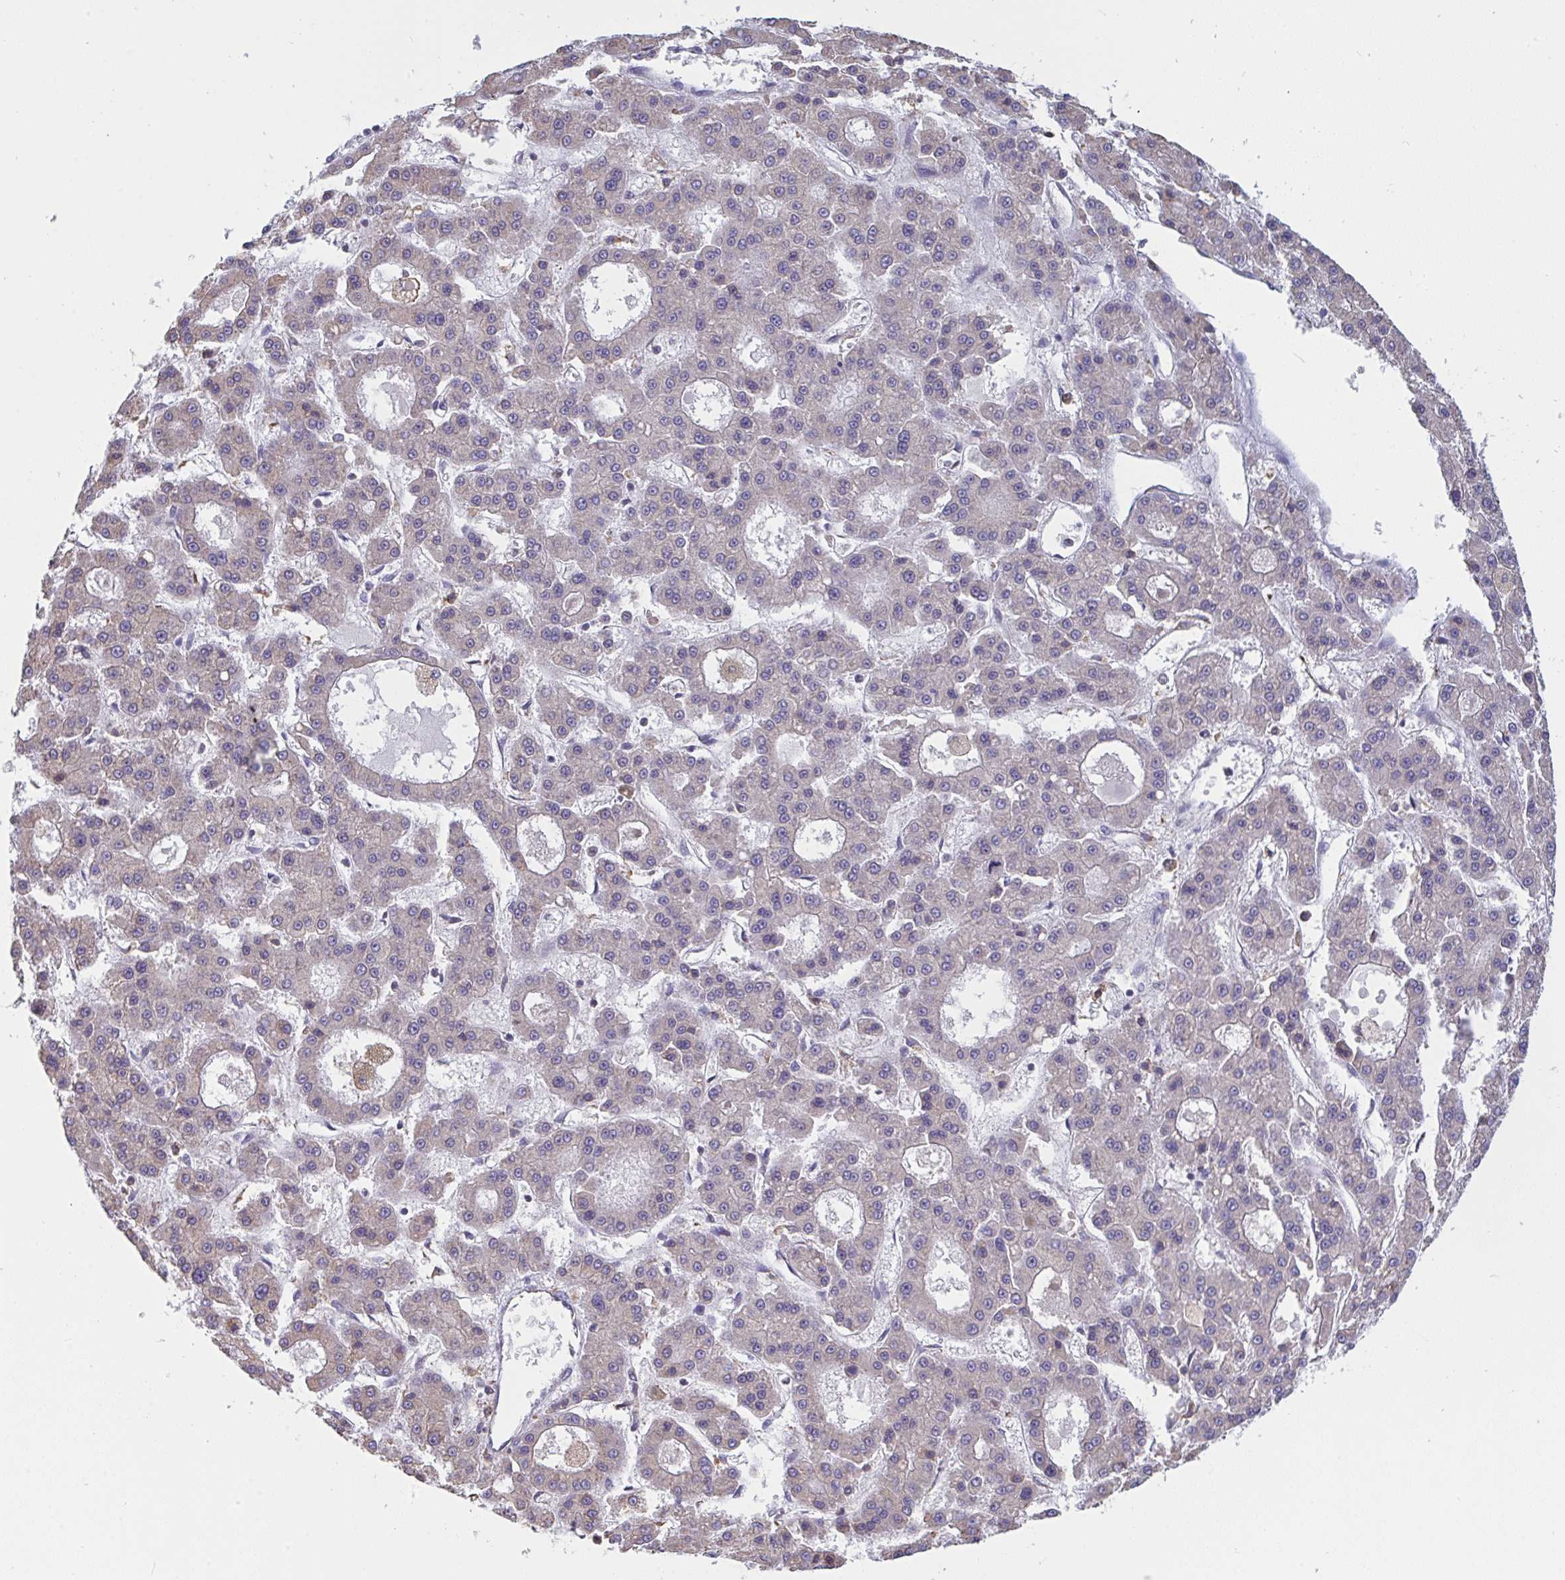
{"staining": {"intensity": "negative", "quantity": "none", "location": "none"}, "tissue": "liver cancer", "cell_type": "Tumor cells", "image_type": "cancer", "snomed": [{"axis": "morphology", "description": "Carcinoma, Hepatocellular, NOS"}, {"axis": "topography", "description": "Liver"}], "caption": "Liver cancer (hepatocellular carcinoma) was stained to show a protein in brown. There is no significant positivity in tumor cells.", "gene": "MYMK", "patient": {"sex": "male", "age": 70}}